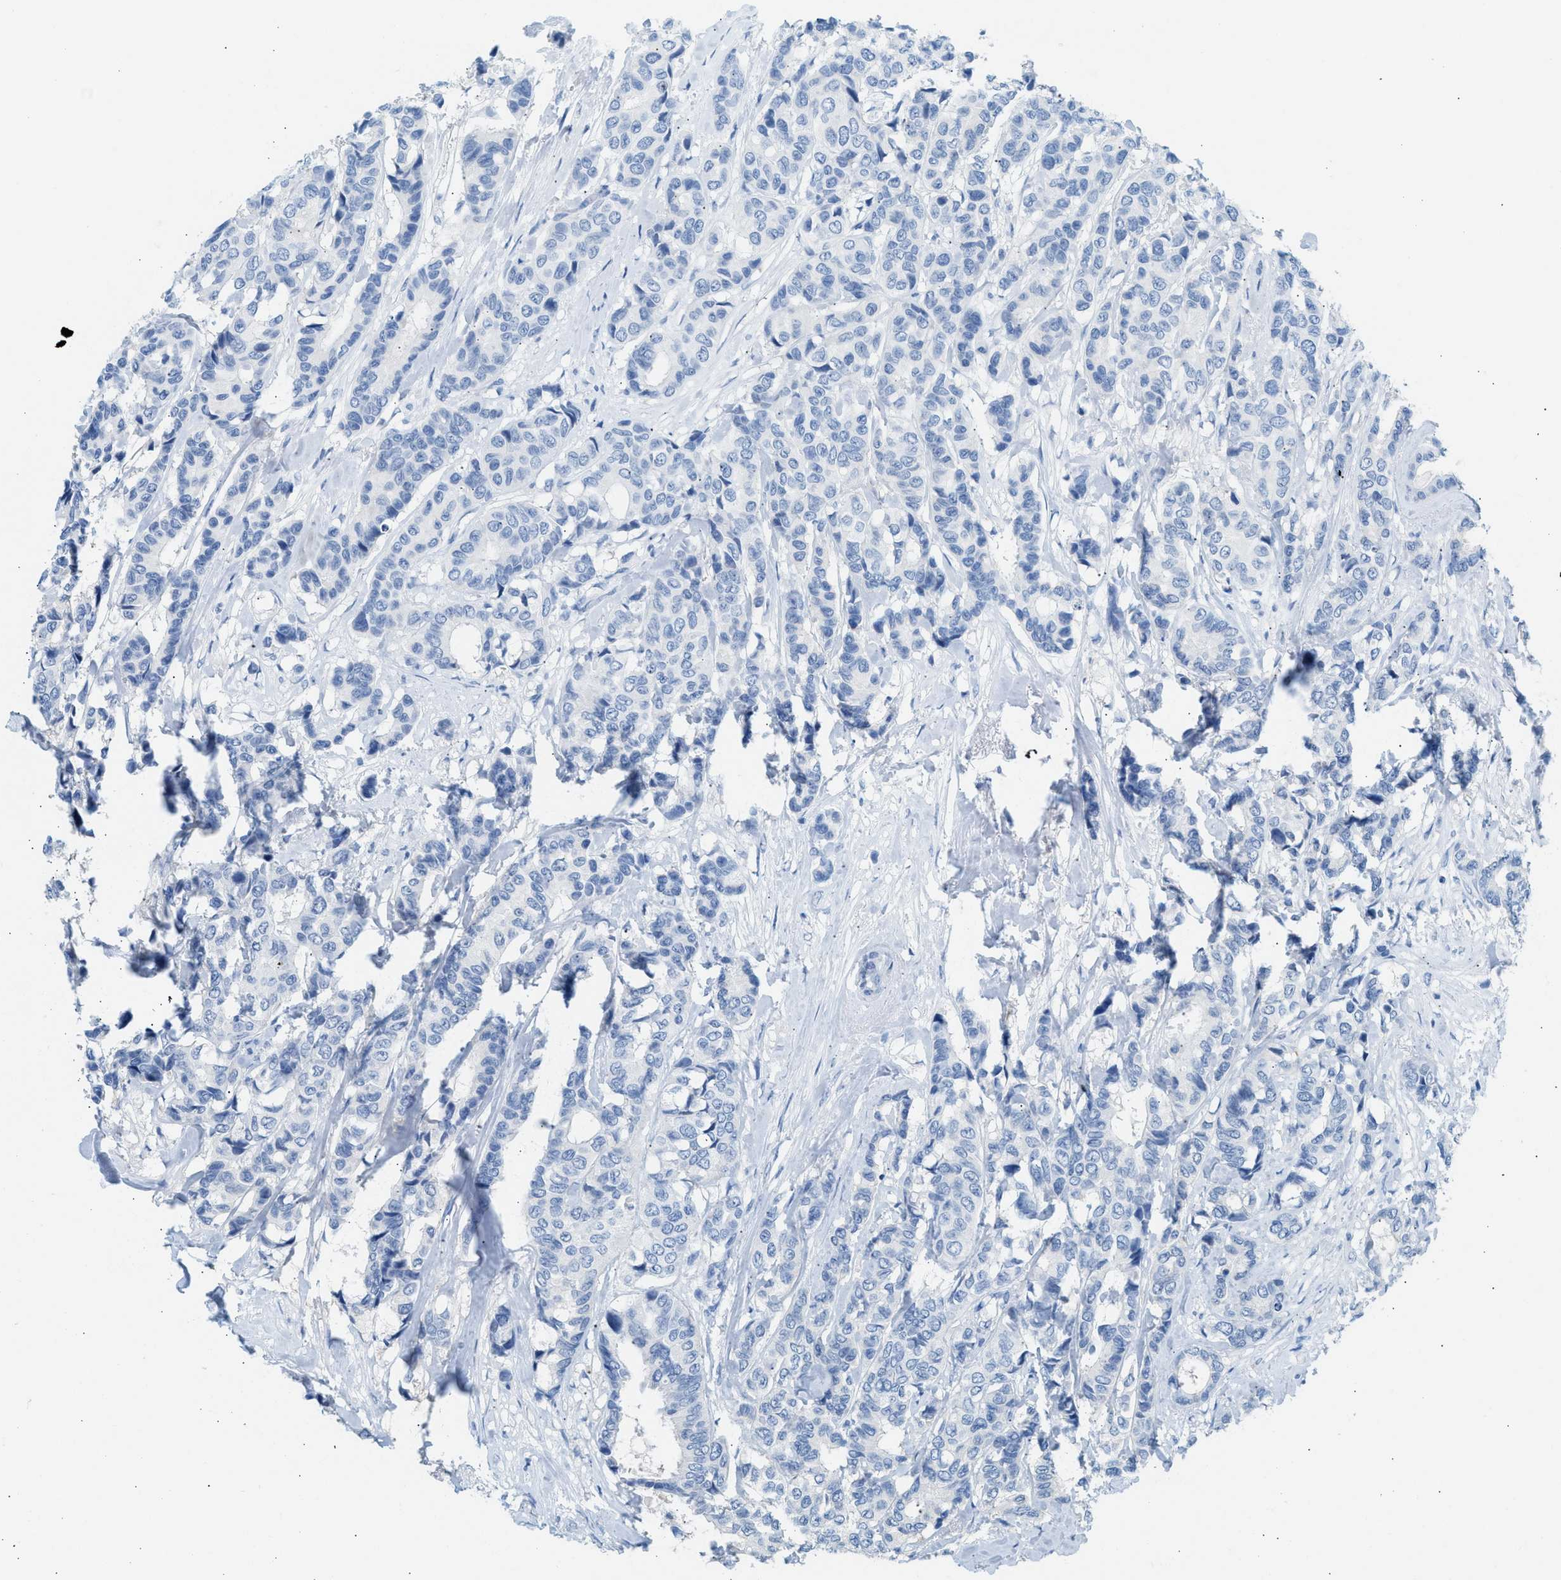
{"staining": {"intensity": "negative", "quantity": "none", "location": "none"}, "tissue": "breast cancer", "cell_type": "Tumor cells", "image_type": "cancer", "snomed": [{"axis": "morphology", "description": "Duct carcinoma"}, {"axis": "topography", "description": "Breast"}], "caption": "Protein analysis of breast cancer (invasive ductal carcinoma) reveals no significant staining in tumor cells. (Stains: DAB (3,3'-diaminobenzidine) immunohistochemistry (IHC) with hematoxylin counter stain, Microscopy: brightfield microscopy at high magnification).", "gene": "SPAM1", "patient": {"sex": "female", "age": 87}}